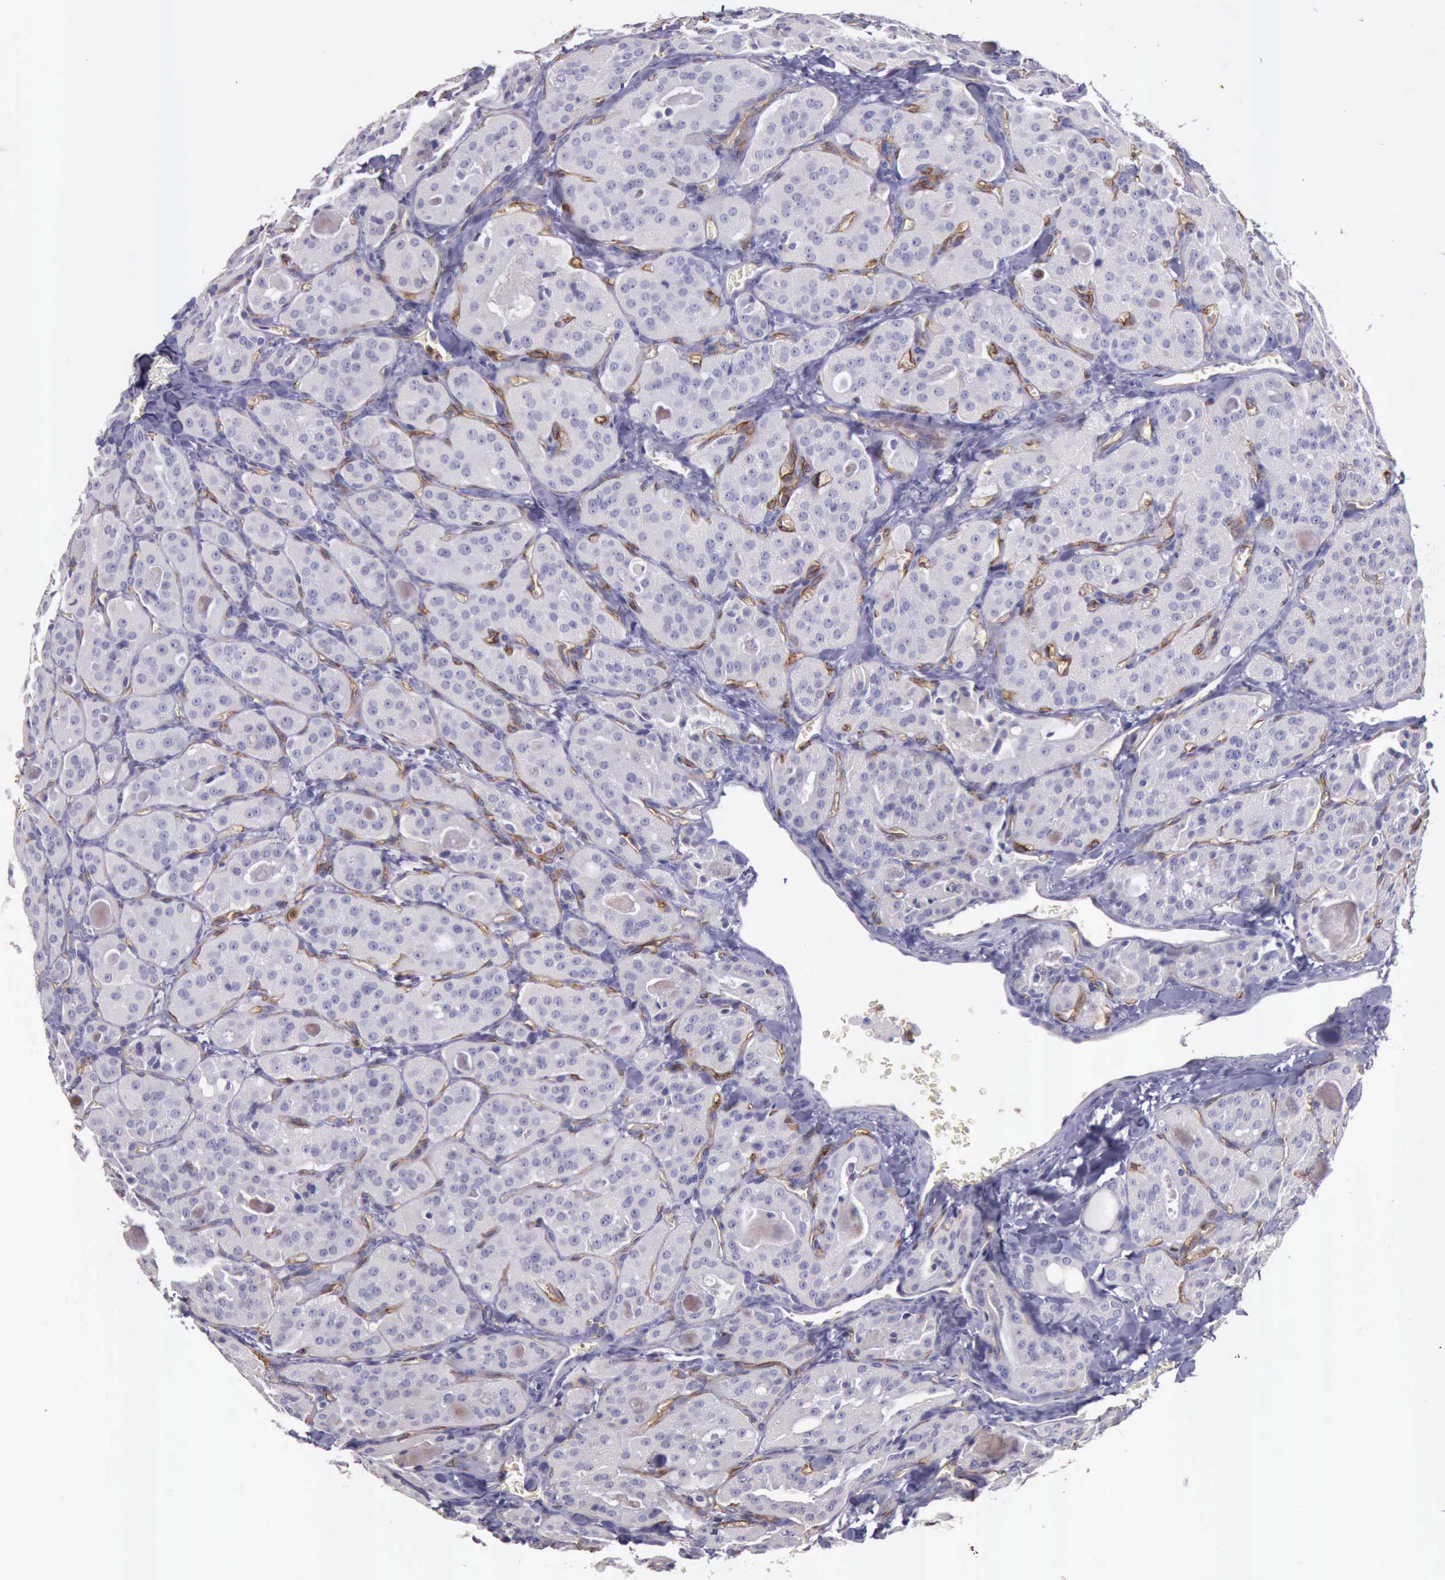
{"staining": {"intensity": "negative", "quantity": "none", "location": "none"}, "tissue": "thyroid cancer", "cell_type": "Tumor cells", "image_type": "cancer", "snomed": [{"axis": "morphology", "description": "Carcinoma, NOS"}, {"axis": "topography", "description": "Thyroid gland"}], "caption": "Thyroid cancer was stained to show a protein in brown. There is no significant expression in tumor cells.", "gene": "TCEANC", "patient": {"sex": "male", "age": 76}}